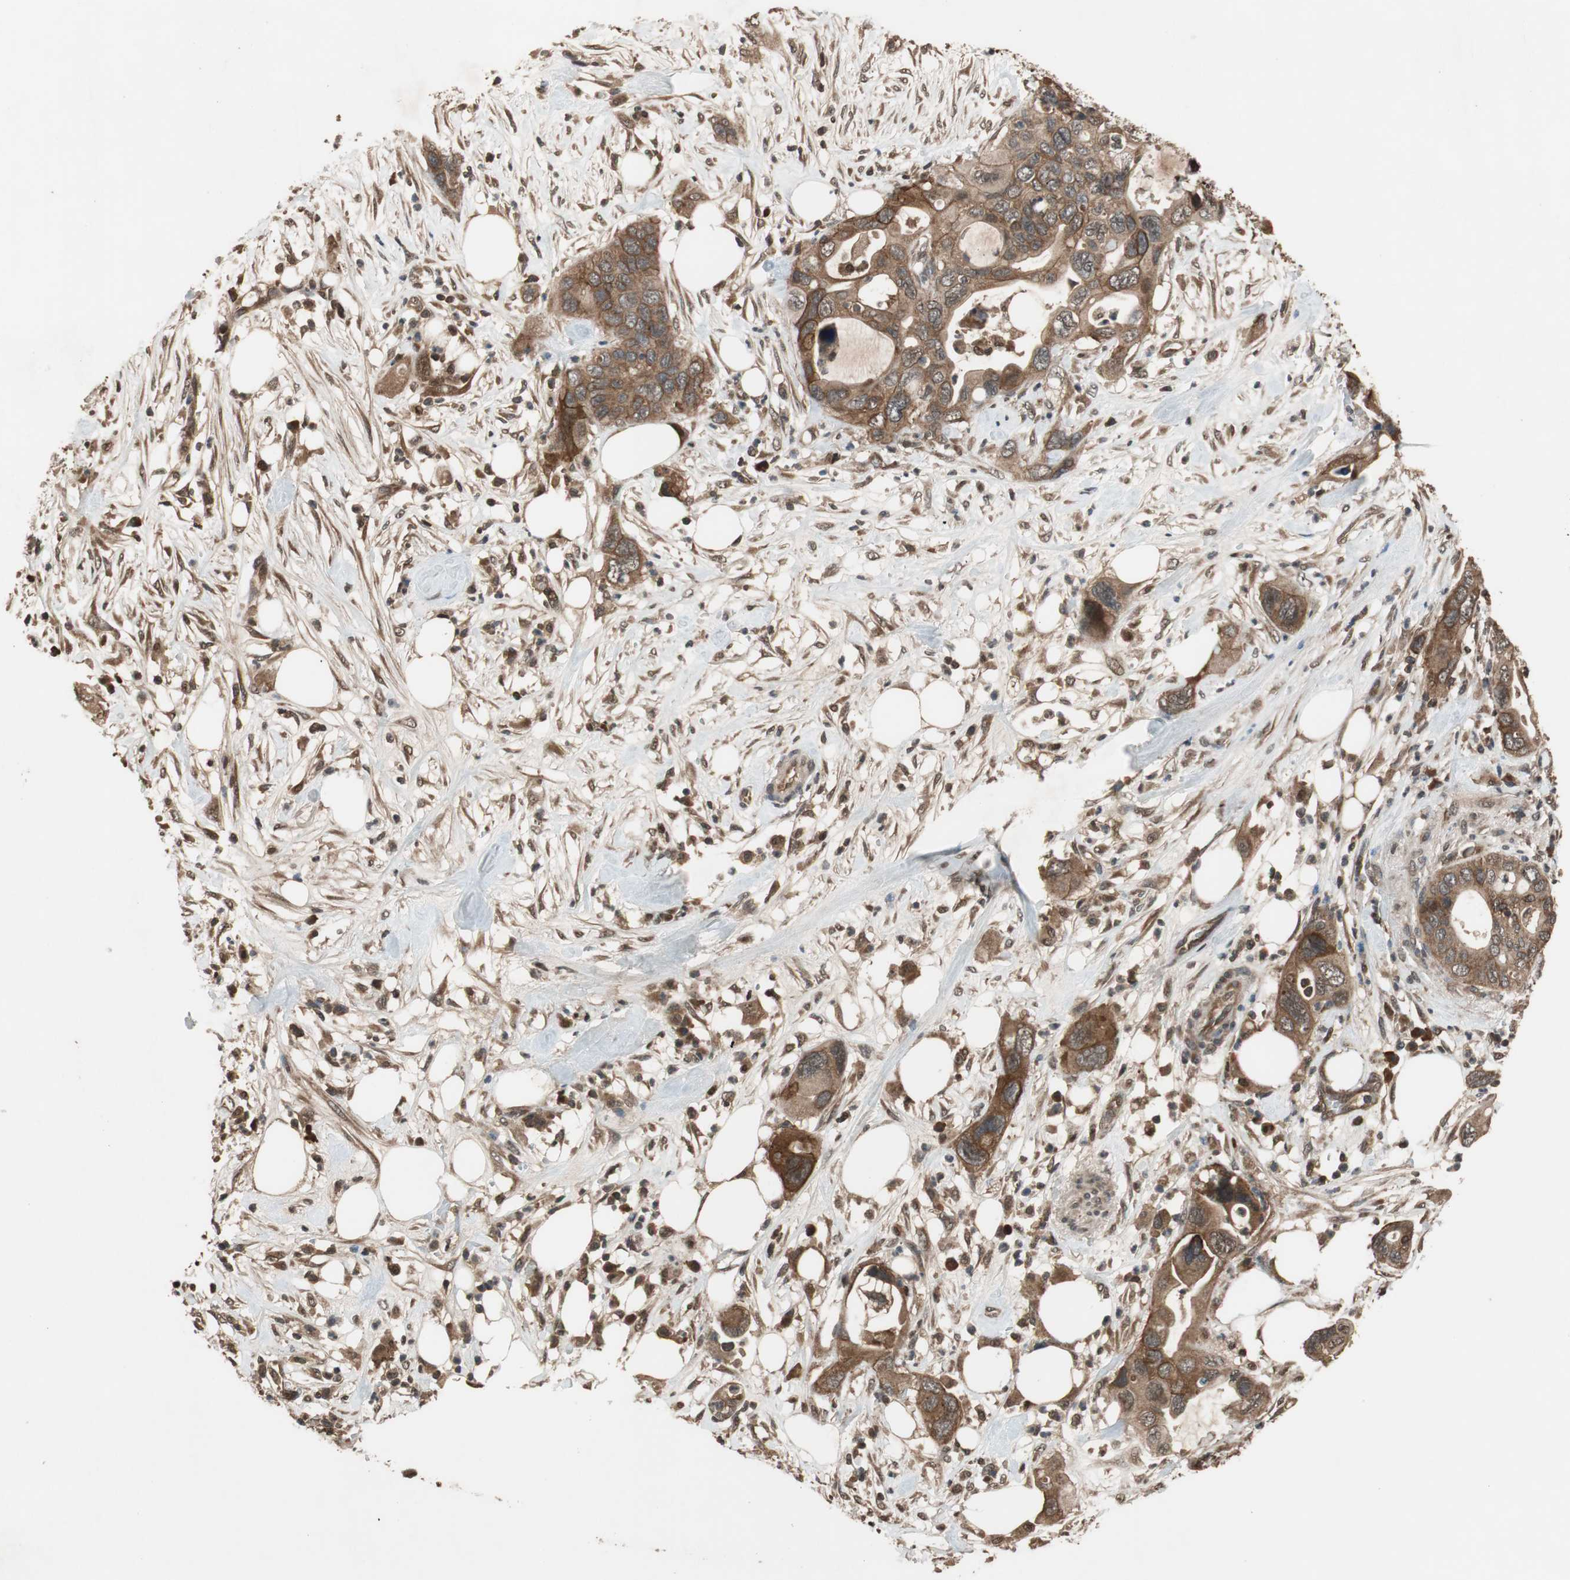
{"staining": {"intensity": "moderate", "quantity": ">75%", "location": "cytoplasmic/membranous"}, "tissue": "pancreatic cancer", "cell_type": "Tumor cells", "image_type": "cancer", "snomed": [{"axis": "morphology", "description": "Adenocarcinoma, NOS"}, {"axis": "topography", "description": "Pancreas"}], "caption": "Pancreatic cancer tissue exhibits moderate cytoplasmic/membranous staining in approximately >75% of tumor cells", "gene": "TMEM230", "patient": {"sex": "female", "age": 71}}